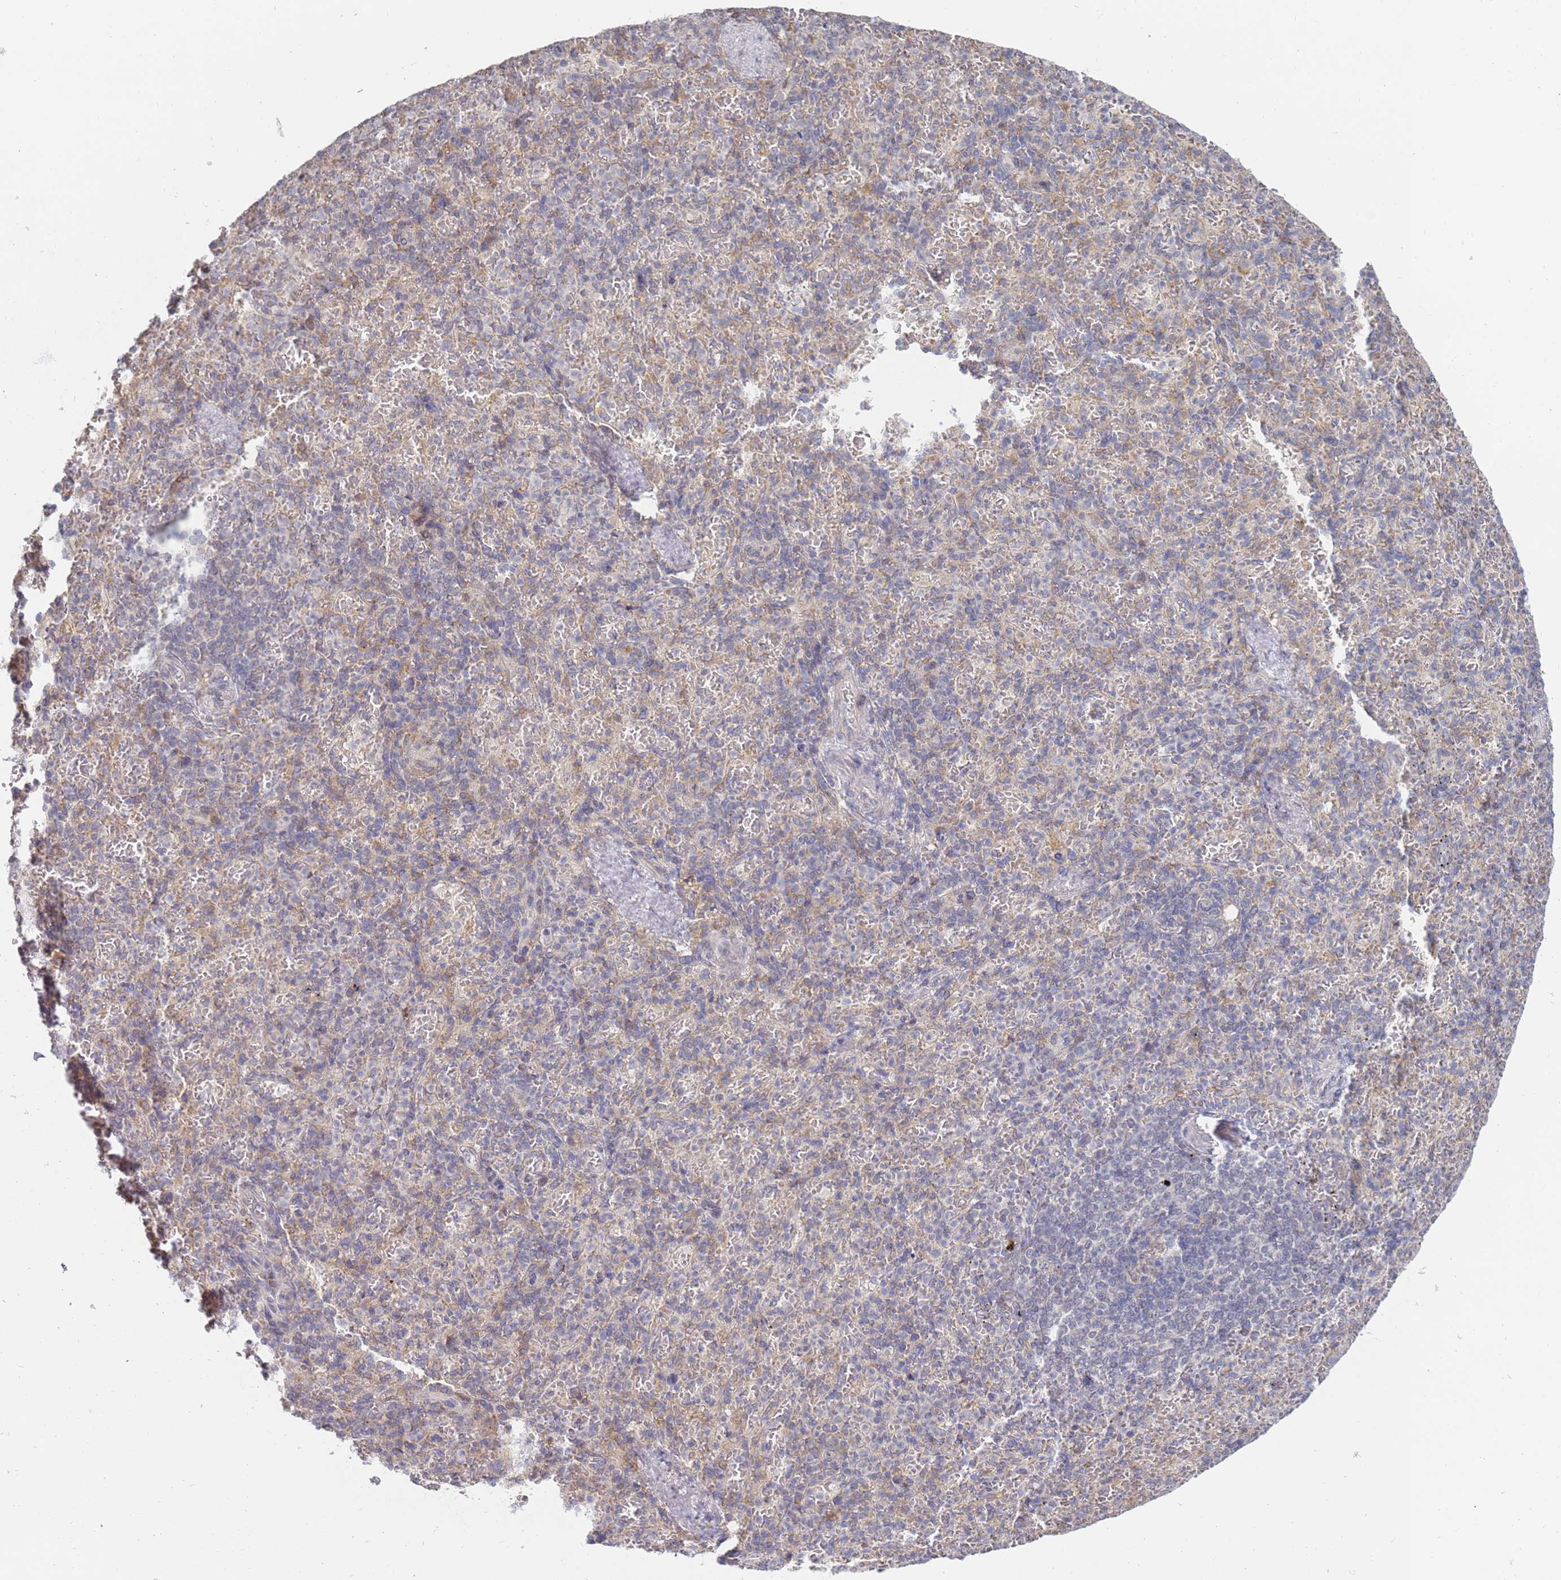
{"staining": {"intensity": "negative", "quantity": "none", "location": "none"}, "tissue": "spleen", "cell_type": "Cells in red pulp", "image_type": "normal", "snomed": [{"axis": "morphology", "description": "Normal tissue, NOS"}, {"axis": "topography", "description": "Spleen"}], "caption": "This image is of normal spleen stained with immunohistochemistry (IHC) to label a protein in brown with the nuclei are counter-stained blue. There is no staining in cells in red pulp.", "gene": "VRK2", "patient": {"sex": "female", "age": 74}}